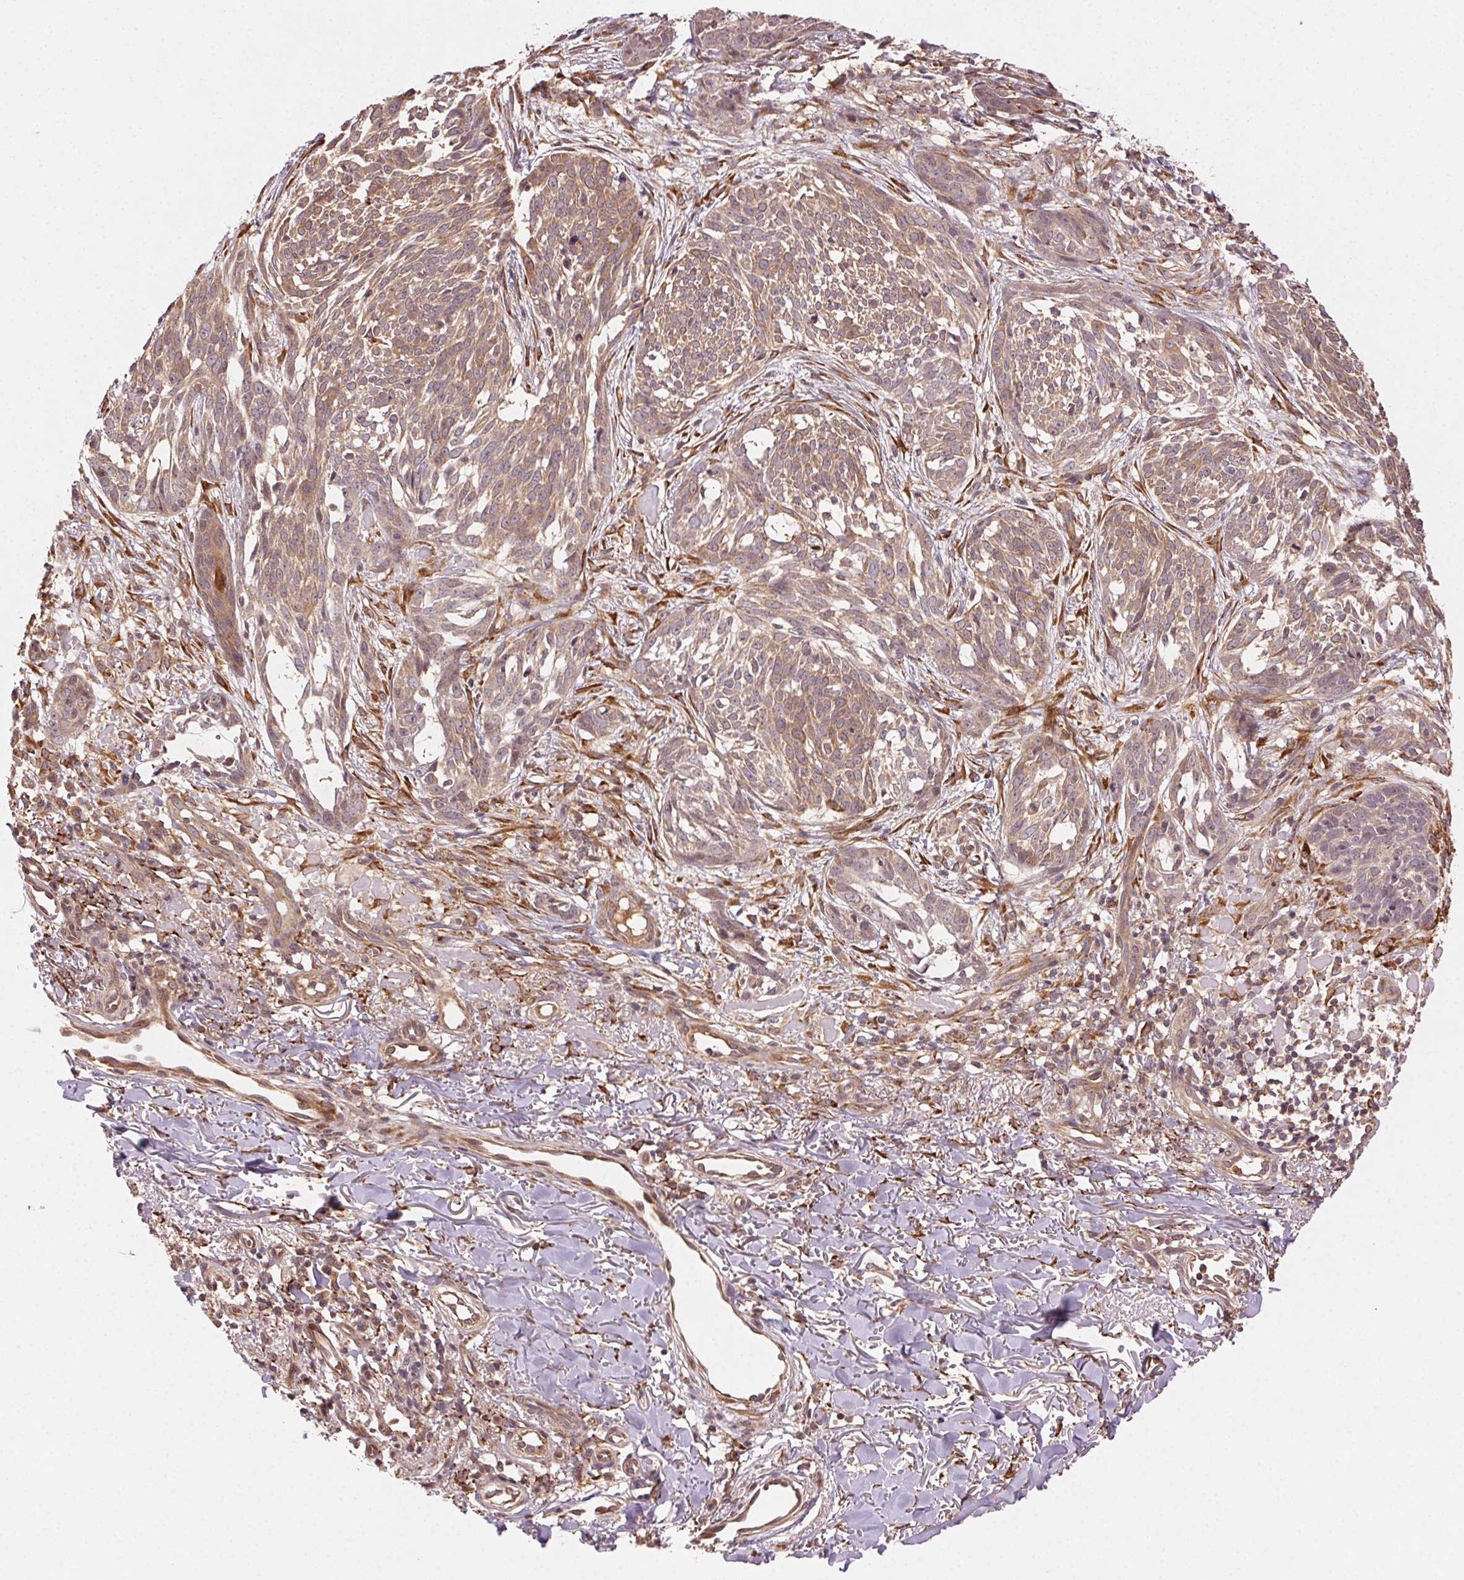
{"staining": {"intensity": "moderate", "quantity": ">75%", "location": "cytoplasmic/membranous"}, "tissue": "skin cancer", "cell_type": "Tumor cells", "image_type": "cancer", "snomed": [{"axis": "morphology", "description": "Basal cell carcinoma"}, {"axis": "topography", "description": "Skin"}], "caption": "Immunohistochemistry (DAB (3,3'-diaminobenzidine)) staining of skin basal cell carcinoma demonstrates moderate cytoplasmic/membranous protein staining in about >75% of tumor cells.", "gene": "KLHL15", "patient": {"sex": "male", "age": 88}}